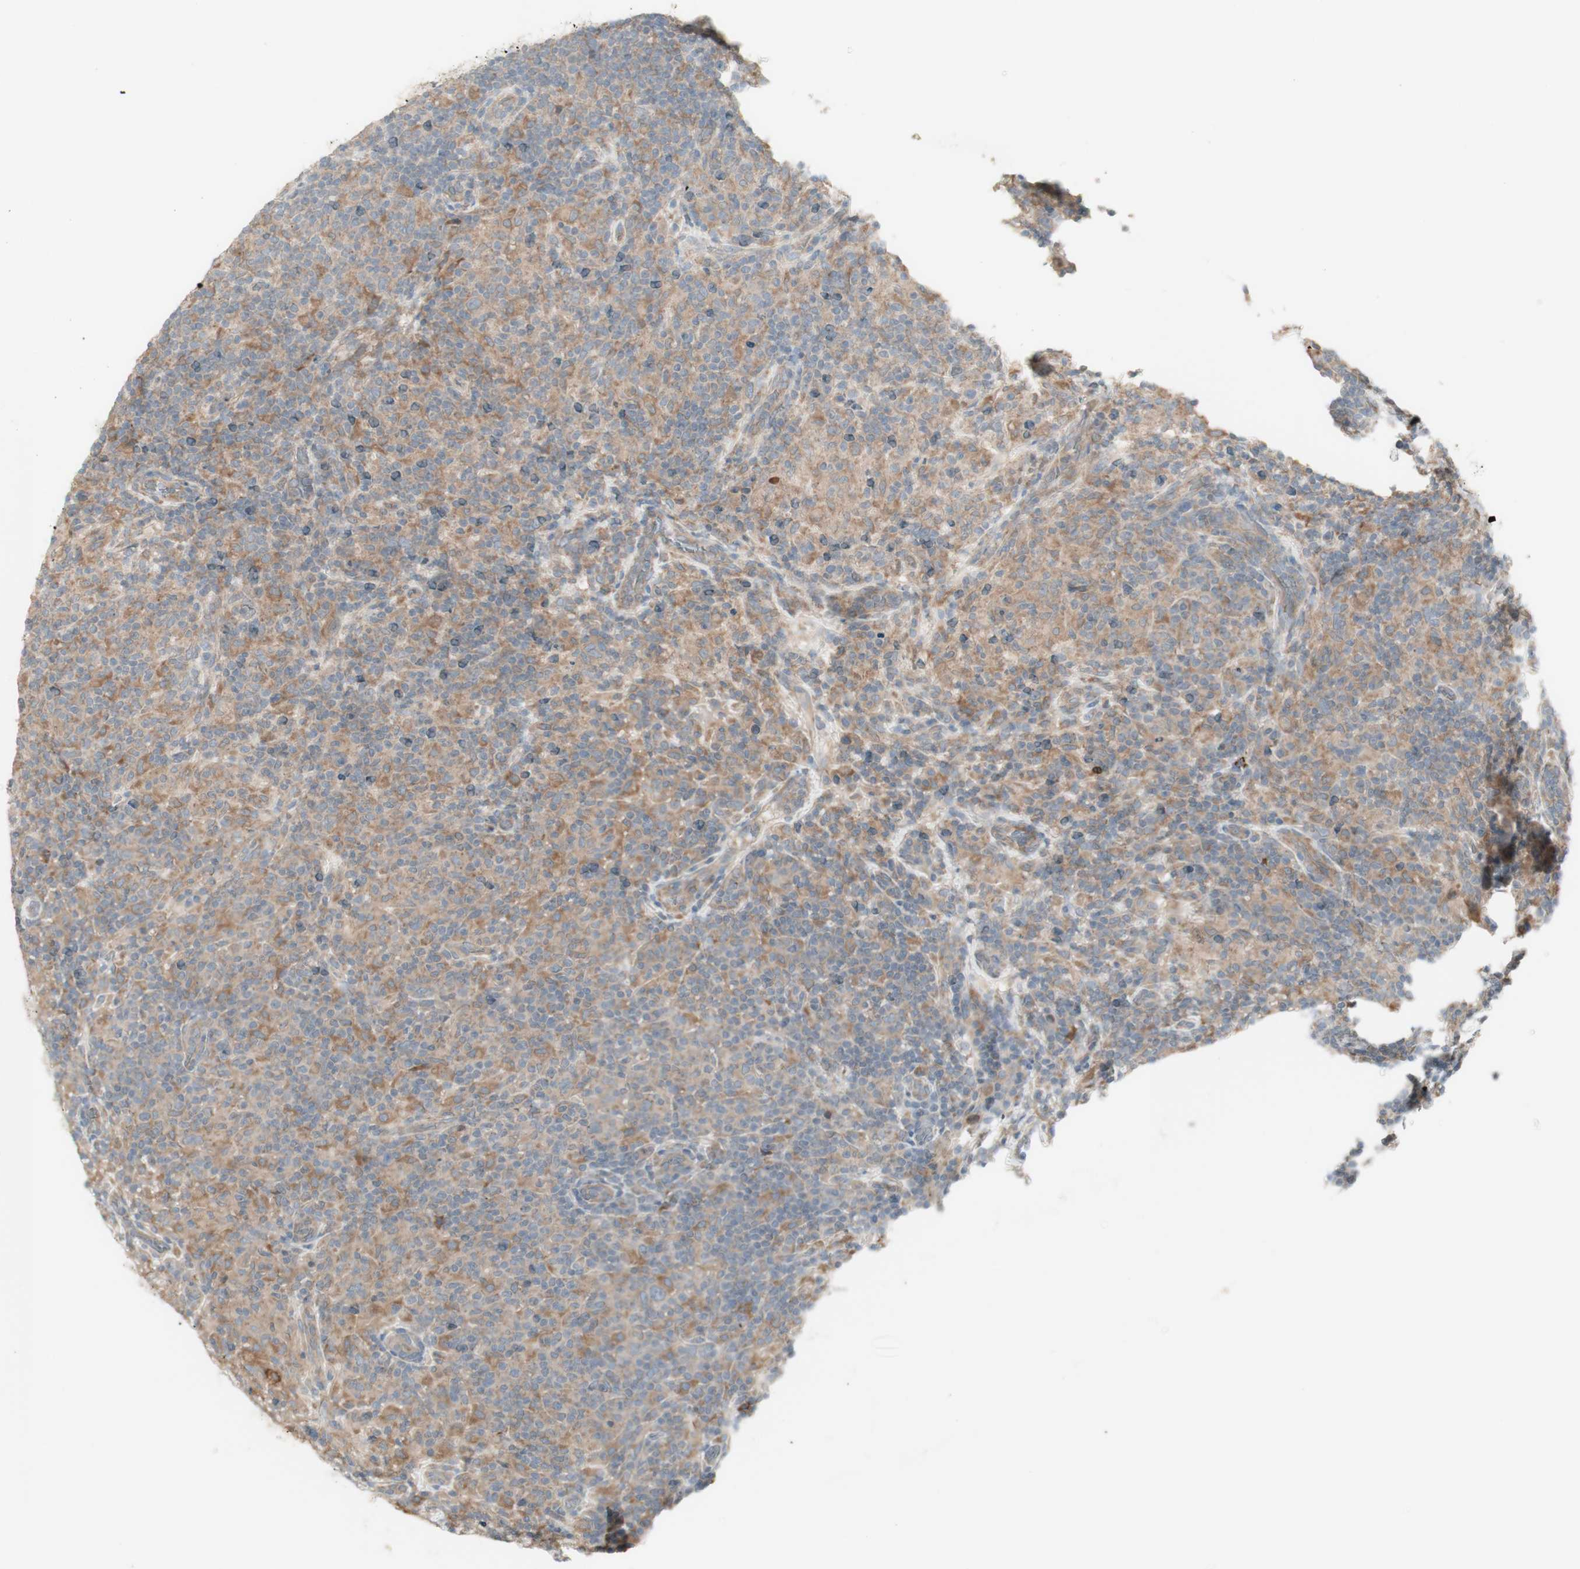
{"staining": {"intensity": "moderate", "quantity": ">75%", "location": "cytoplasmic/membranous"}, "tissue": "lymphoma", "cell_type": "Tumor cells", "image_type": "cancer", "snomed": [{"axis": "morphology", "description": "Hodgkin's disease, NOS"}, {"axis": "topography", "description": "Lymph node"}], "caption": "Immunohistochemical staining of Hodgkin's disease displays medium levels of moderate cytoplasmic/membranous protein staining in approximately >75% of tumor cells.", "gene": "PTGER4", "patient": {"sex": "male", "age": 70}}